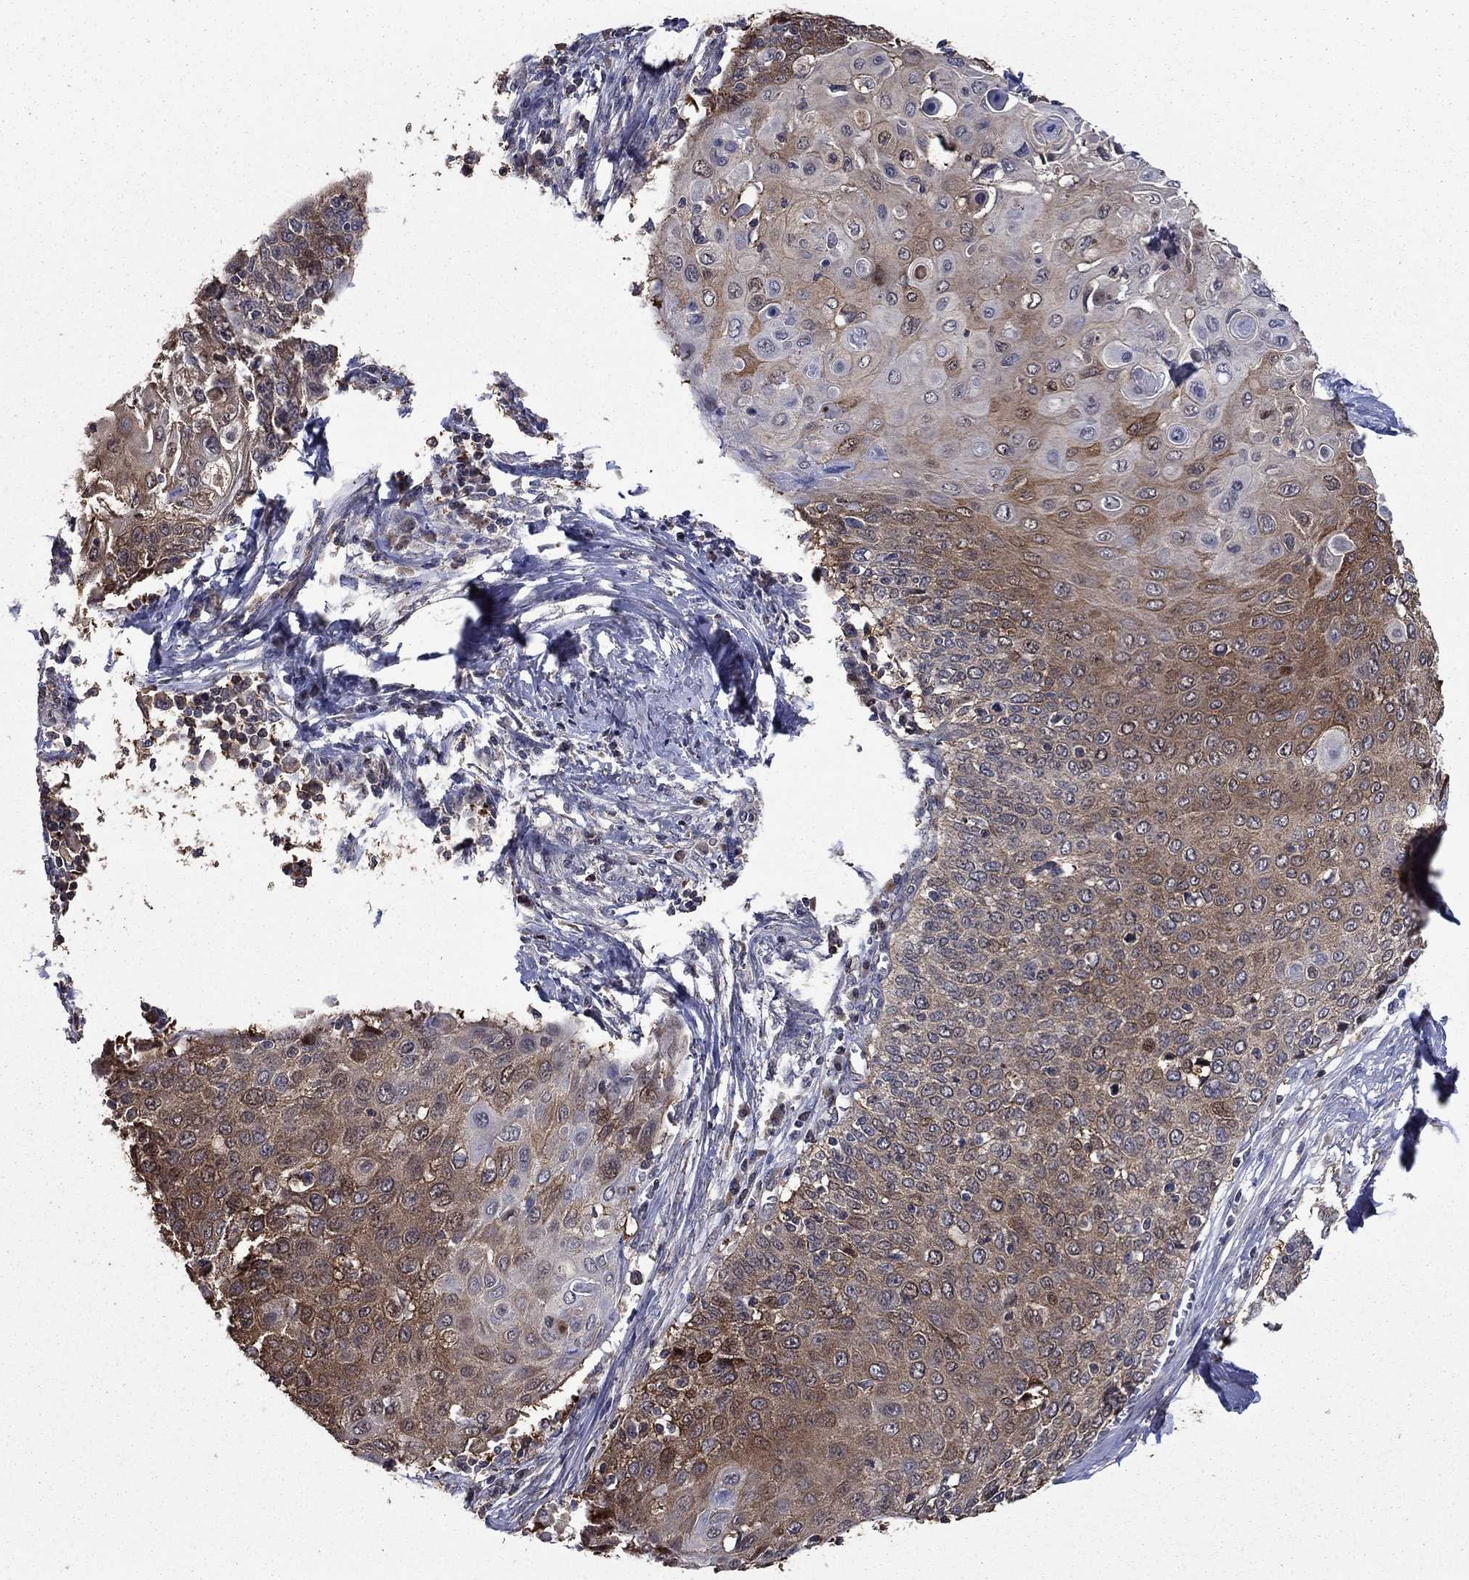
{"staining": {"intensity": "strong", "quantity": "25%-75%", "location": "cytoplasmic/membranous"}, "tissue": "cervical cancer", "cell_type": "Tumor cells", "image_type": "cancer", "snomed": [{"axis": "morphology", "description": "Squamous cell carcinoma, NOS"}, {"axis": "topography", "description": "Cervix"}], "caption": "Squamous cell carcinoma (cervical) was stained to show a protein in brown. There is high levels of strong cytoplasmic/membranous positivity in approximately 25%-75% of tumor cells.", "gene": "DVL1", "patient": {"sex": "female", "age": 39}}